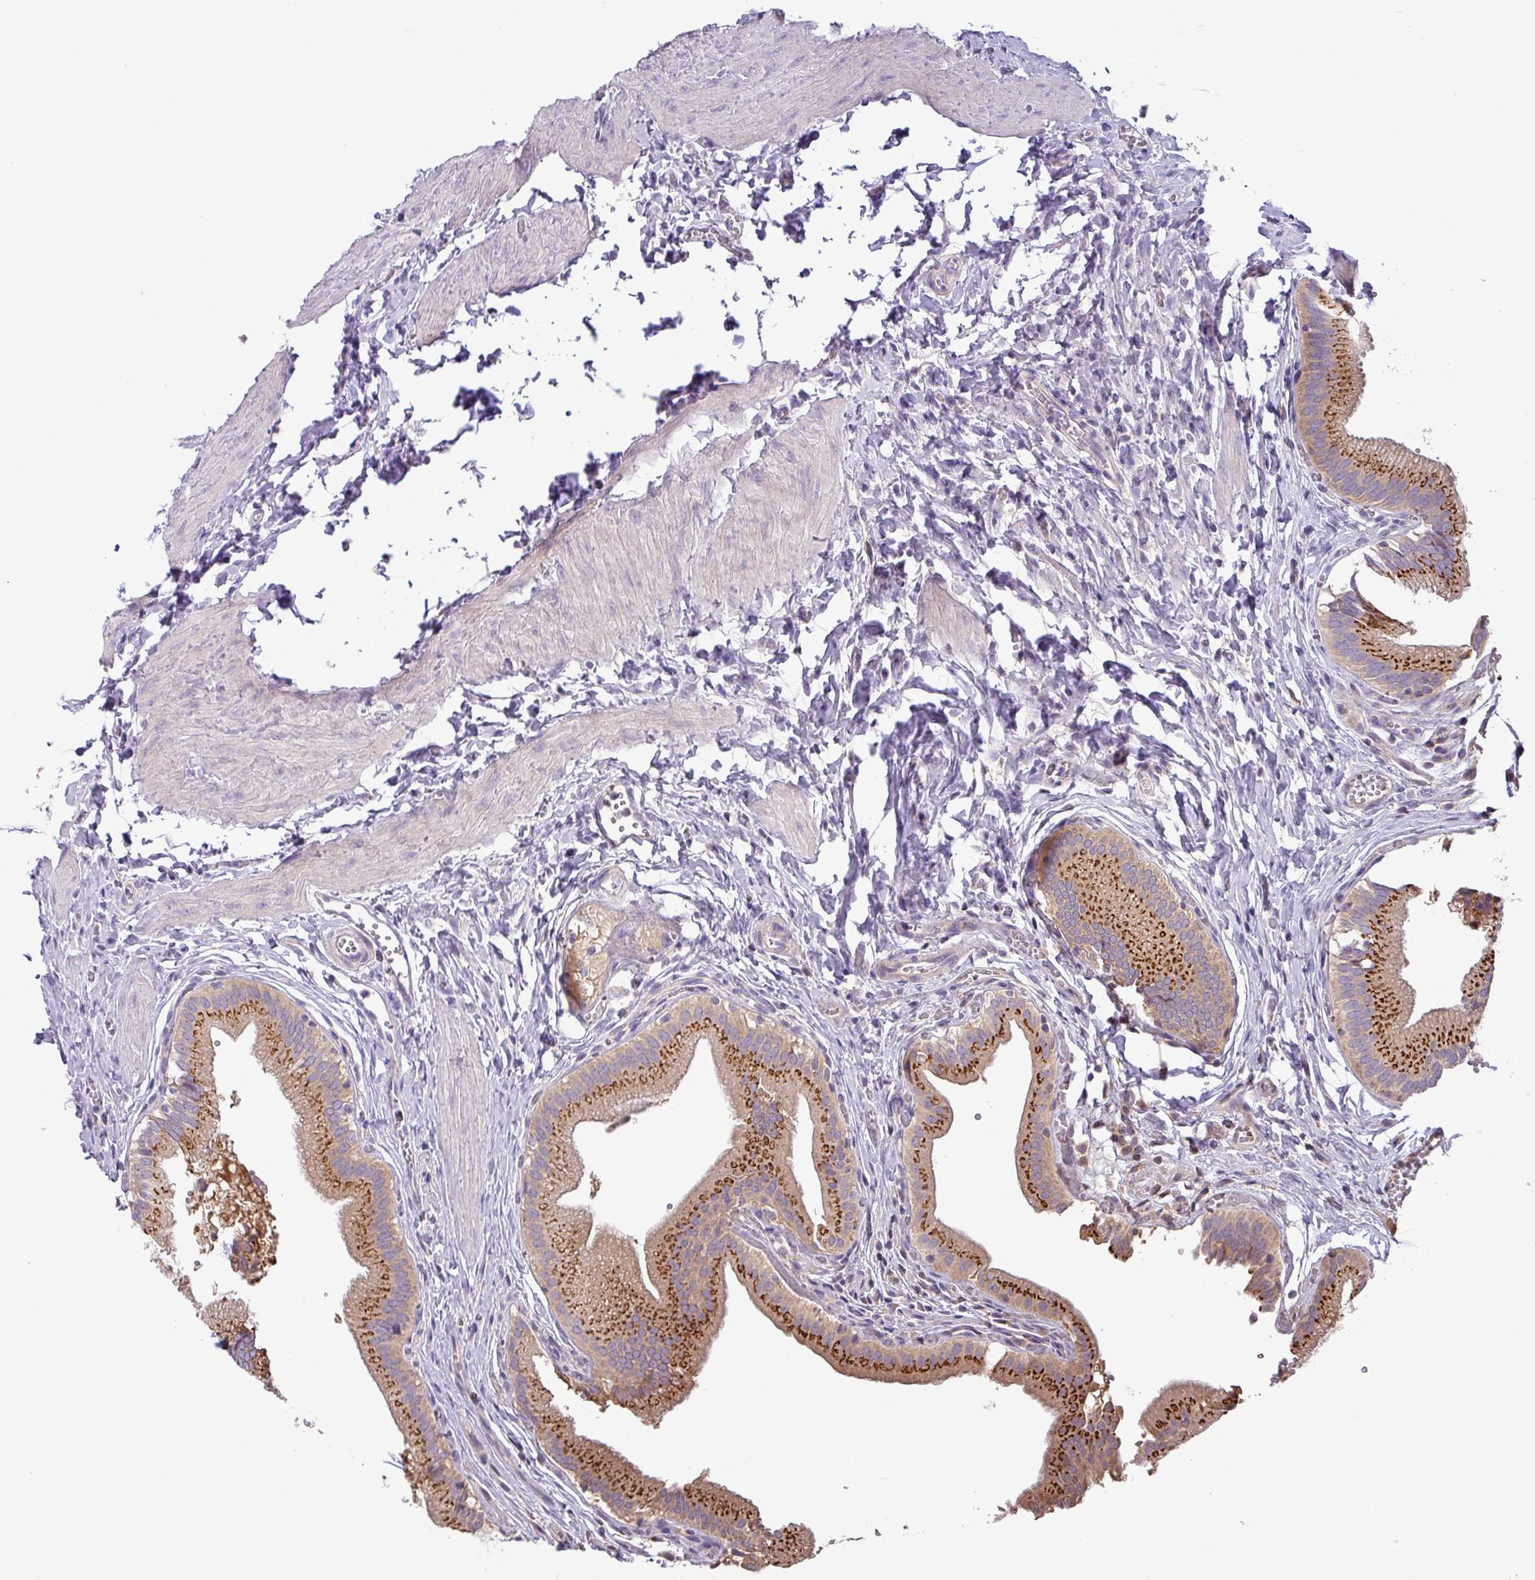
{"staining": {"intensity": "strong", "quantity": ">75%", "location": "cytoplasmic/membranous"}, "tissue": "gallbladder", "cell_type": "Glandular cells", "image_type": "normal", "snomed": [{"axis": "morphology", "description": "Normal tissue, NOS"}, {"axis": "topography", "description": "Gallbladder"}, {"axis": "topography", "description": "Peripheral nerve tissue"}], "caption": "Protein staining displays strong cytoplasmic/membranous staining in approximately >75% of glandular cells in normal gallbladder. (Brightfield microscopy of DAB IHC at high magnification).", "gene": "GALNT12", "patient": {"sex": "male", "age": 17}}